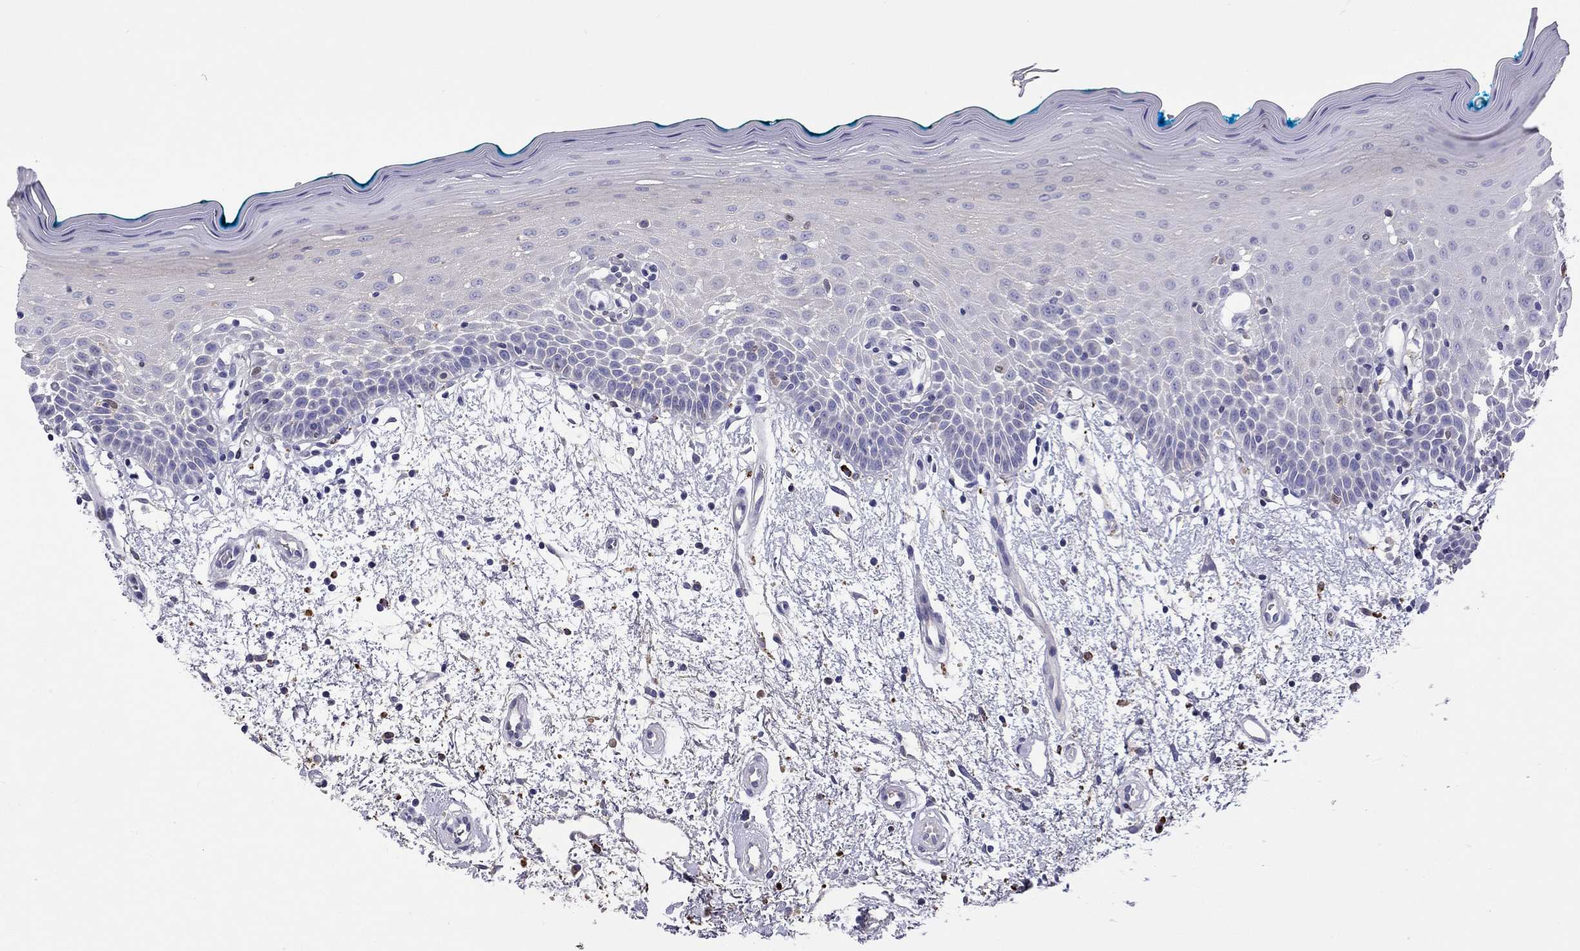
{"staining": {"intensity": "negative", "quantity": "none", "location": "none"}, "tissue": "oral mucosa", "cell_type": "Squamous epithelial cells", "image_type": "normal", "snomed": [{"axis": "morphology", "description": "Normal tissue, NOS"}, {"axis": "morphology", "description": "Squamous cell carcinoma, NOS"}, {"axis": "topography", "description": "Oral tissue"}, {"axis": "topography", "description": "Head-Neck"}], "caption": "Immunohistochemistry (IHC) histopathology image of unremarkable human oral mucosa stained for a protein (brown), which displays no expression in squamous epithelial cells. (DAB IHC with hematoxylin counter stain).", "gene": "SERPINA3", "patient": {"sex": "female", "age": 75}}